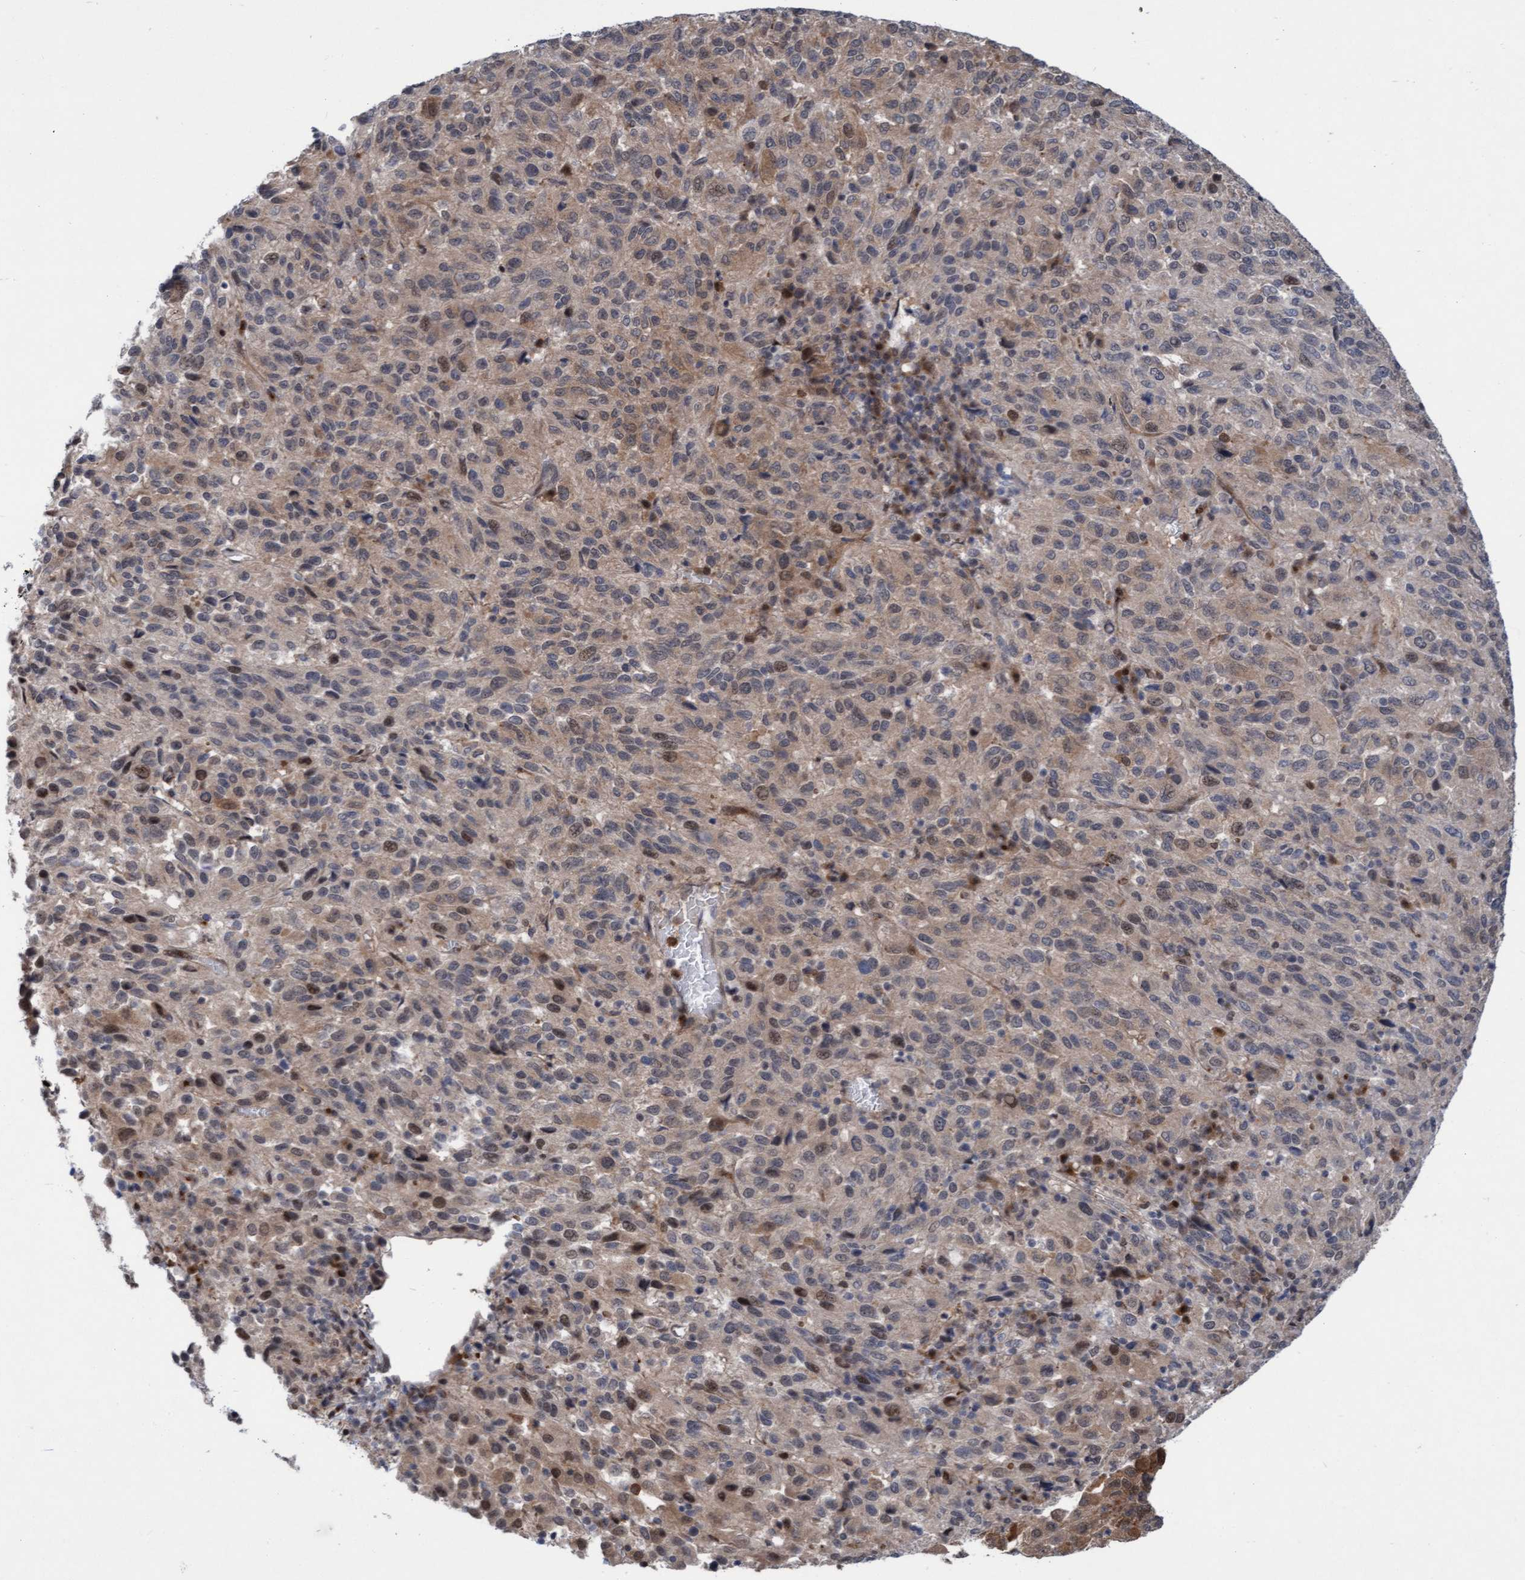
{"staining": {"intensity": "weak", "quantity": "25%-75%", "location": "cytoplasmic/membranous"}, "tissue": "melanoma", "cell_type": "Tumor cells", "image_type": "cancer", "snomed": [{"axis": "morphology", "description": "Malignant melanoma, Metastatic site"}, {"axis": "topography", "description": "Lung"}], "caption": "About 25%-75% of tumor cells in malignant melanoma (metastatic site) show weak cytoplasmic/membranous protein staining as visualized by brown immunohistochemical staining.", "gene": "RAP1GAP2", "patient": {"sex": "male", "age": 64}}